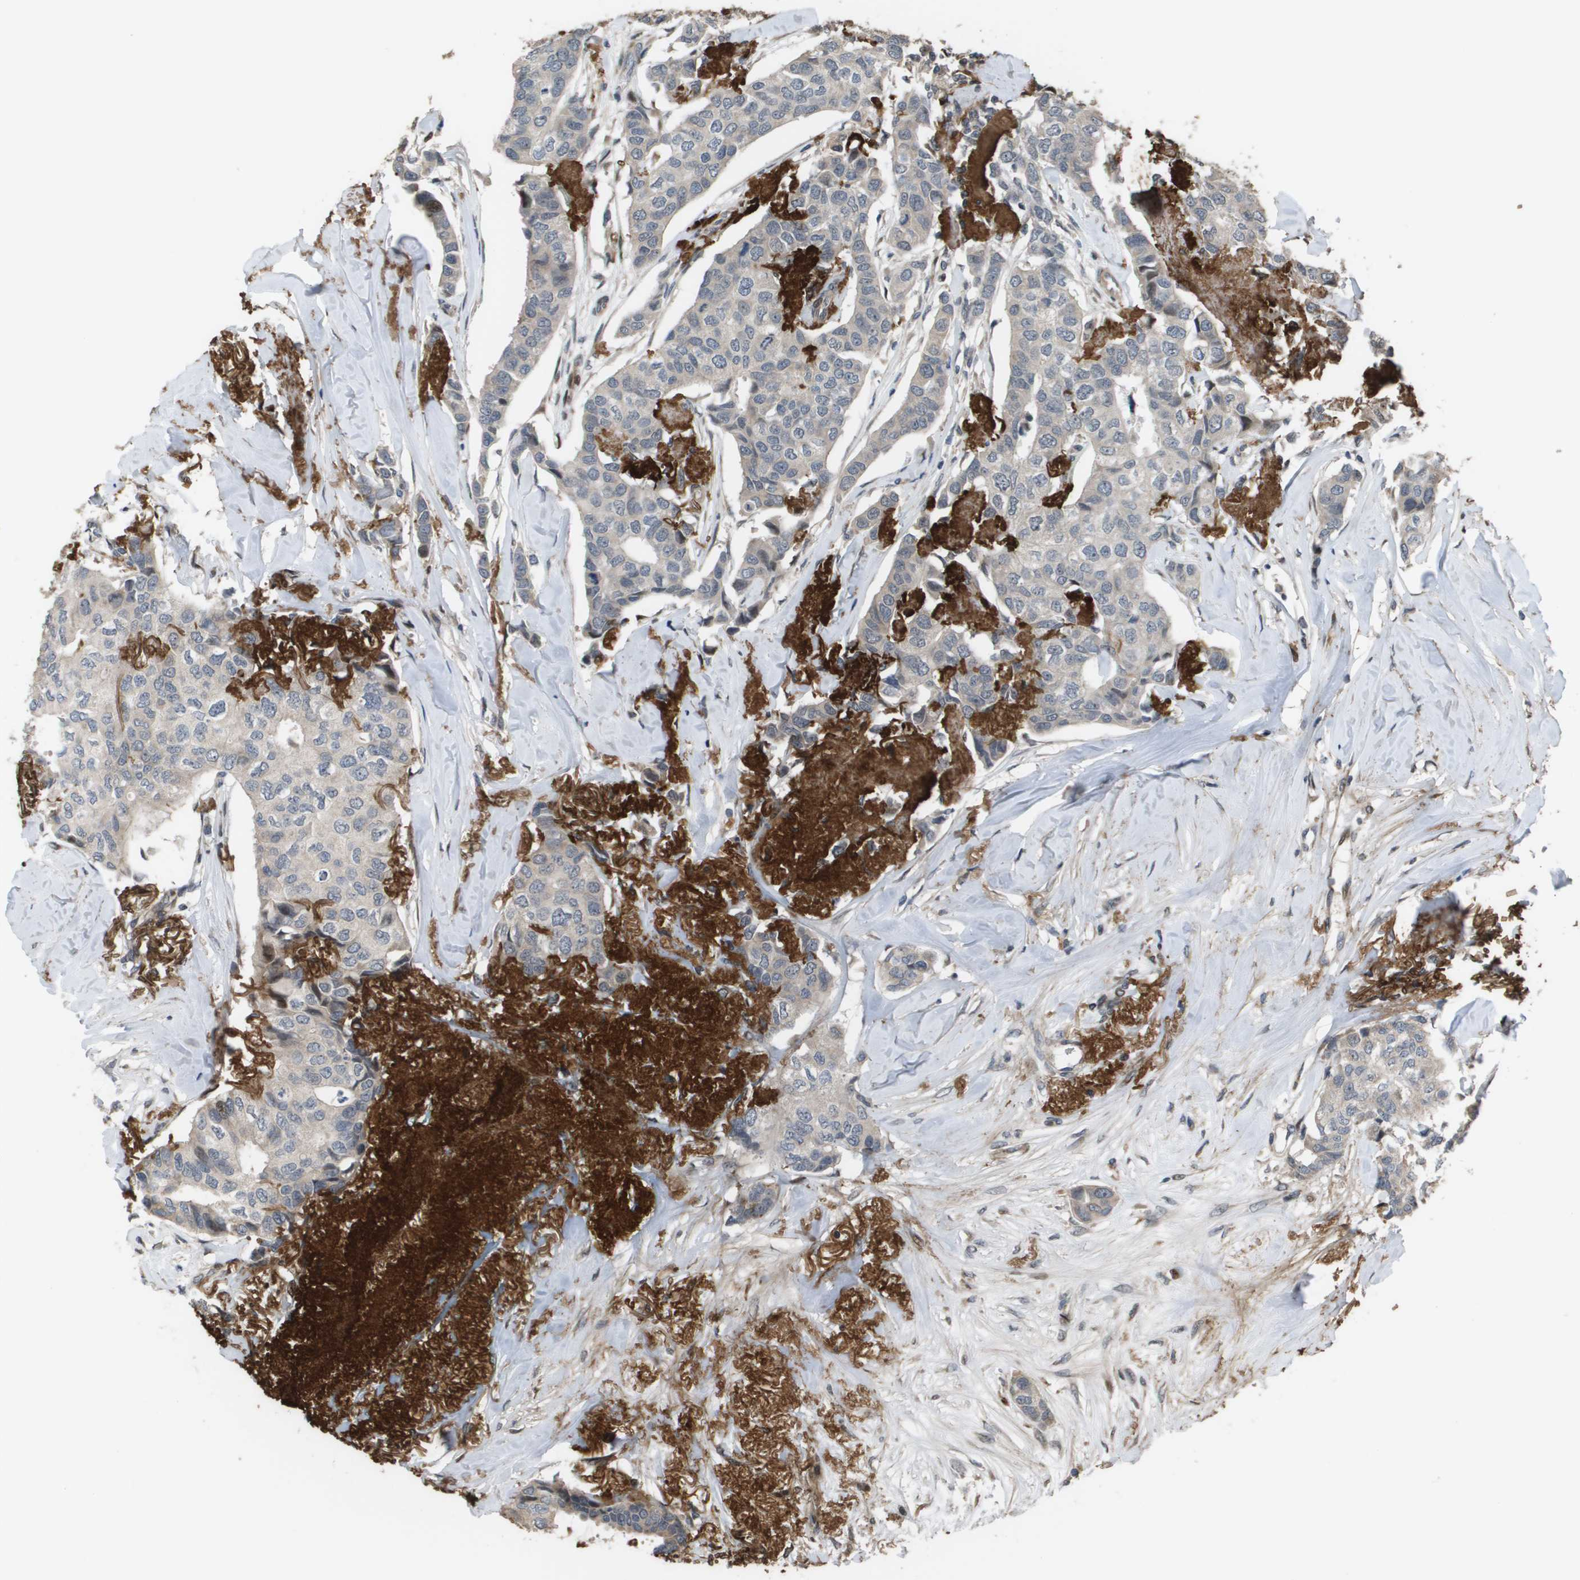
{"staining": {"intensity": "negative", "quantity": "none", "location": "none"}, "tissue": "breast cancer", "cell_type": "Tumor cells", "image_type": "cancer", "snomed": [{"axis": "morphology", "description": "Duct carcinoma"}, {"axis": "topography", "description": "Breast"}], "caption": "Photomicrograph shows no protein positivity in tumor cells of infiltrating ductal carcinoma (breast) tissue.", "gene": "AXIN2", "patient": {"sex": "female", "age": 80}}